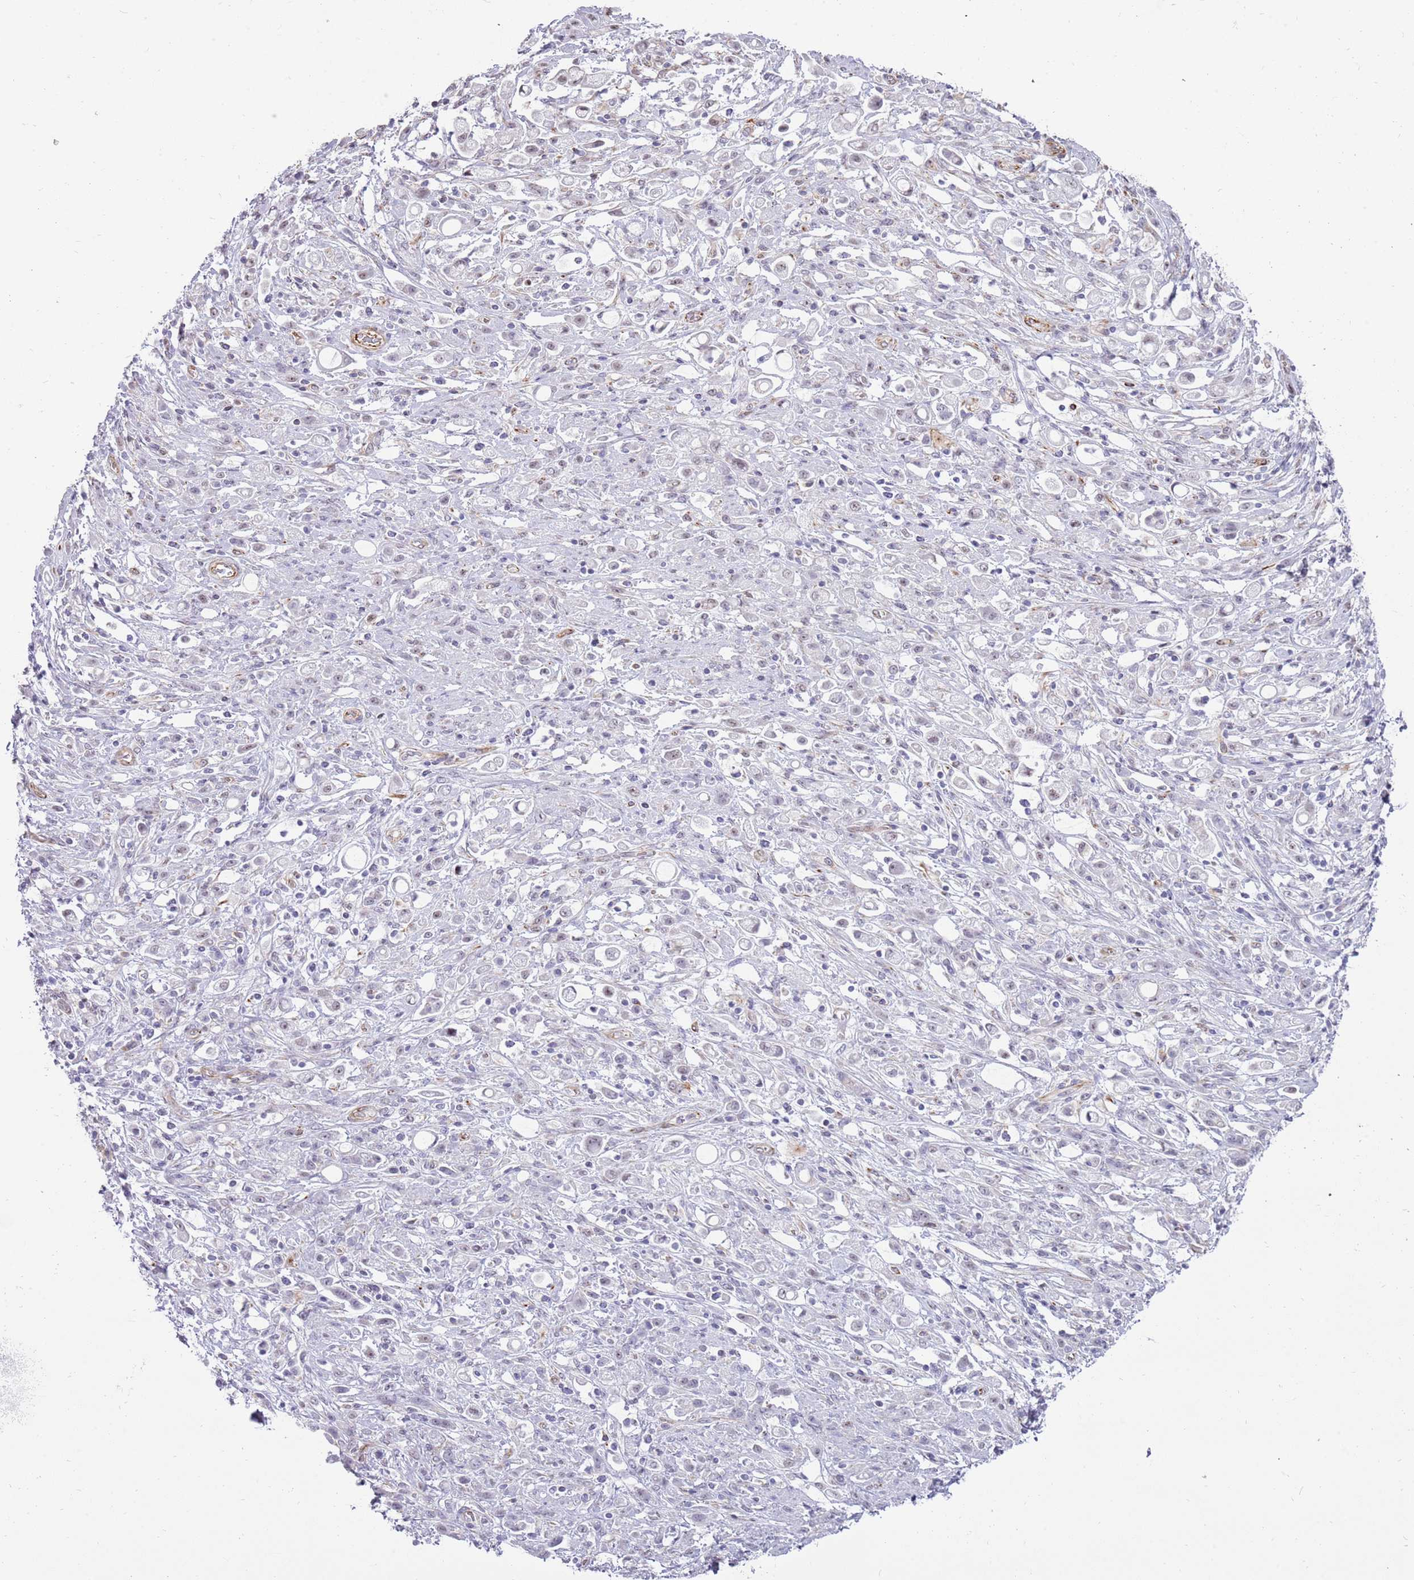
{"staining": {"intensity": "negative", "quantity": "none", "location": "none"}, "tissue": "stomach cancer", "cell_type": "Tumor cells", "image_type": "cancer", "snomed": [{"axis": "morphology", "description": "Adenocarcinoma, NOS"}, {"axis": "topography", "description": "Stomach"}], "caption": "The micrograph shows no staining of tumor cells in stomach cancer (adenocarcinoma).", "gene": "NBPF3", "patient": {"sex": "female", "age": 60}}